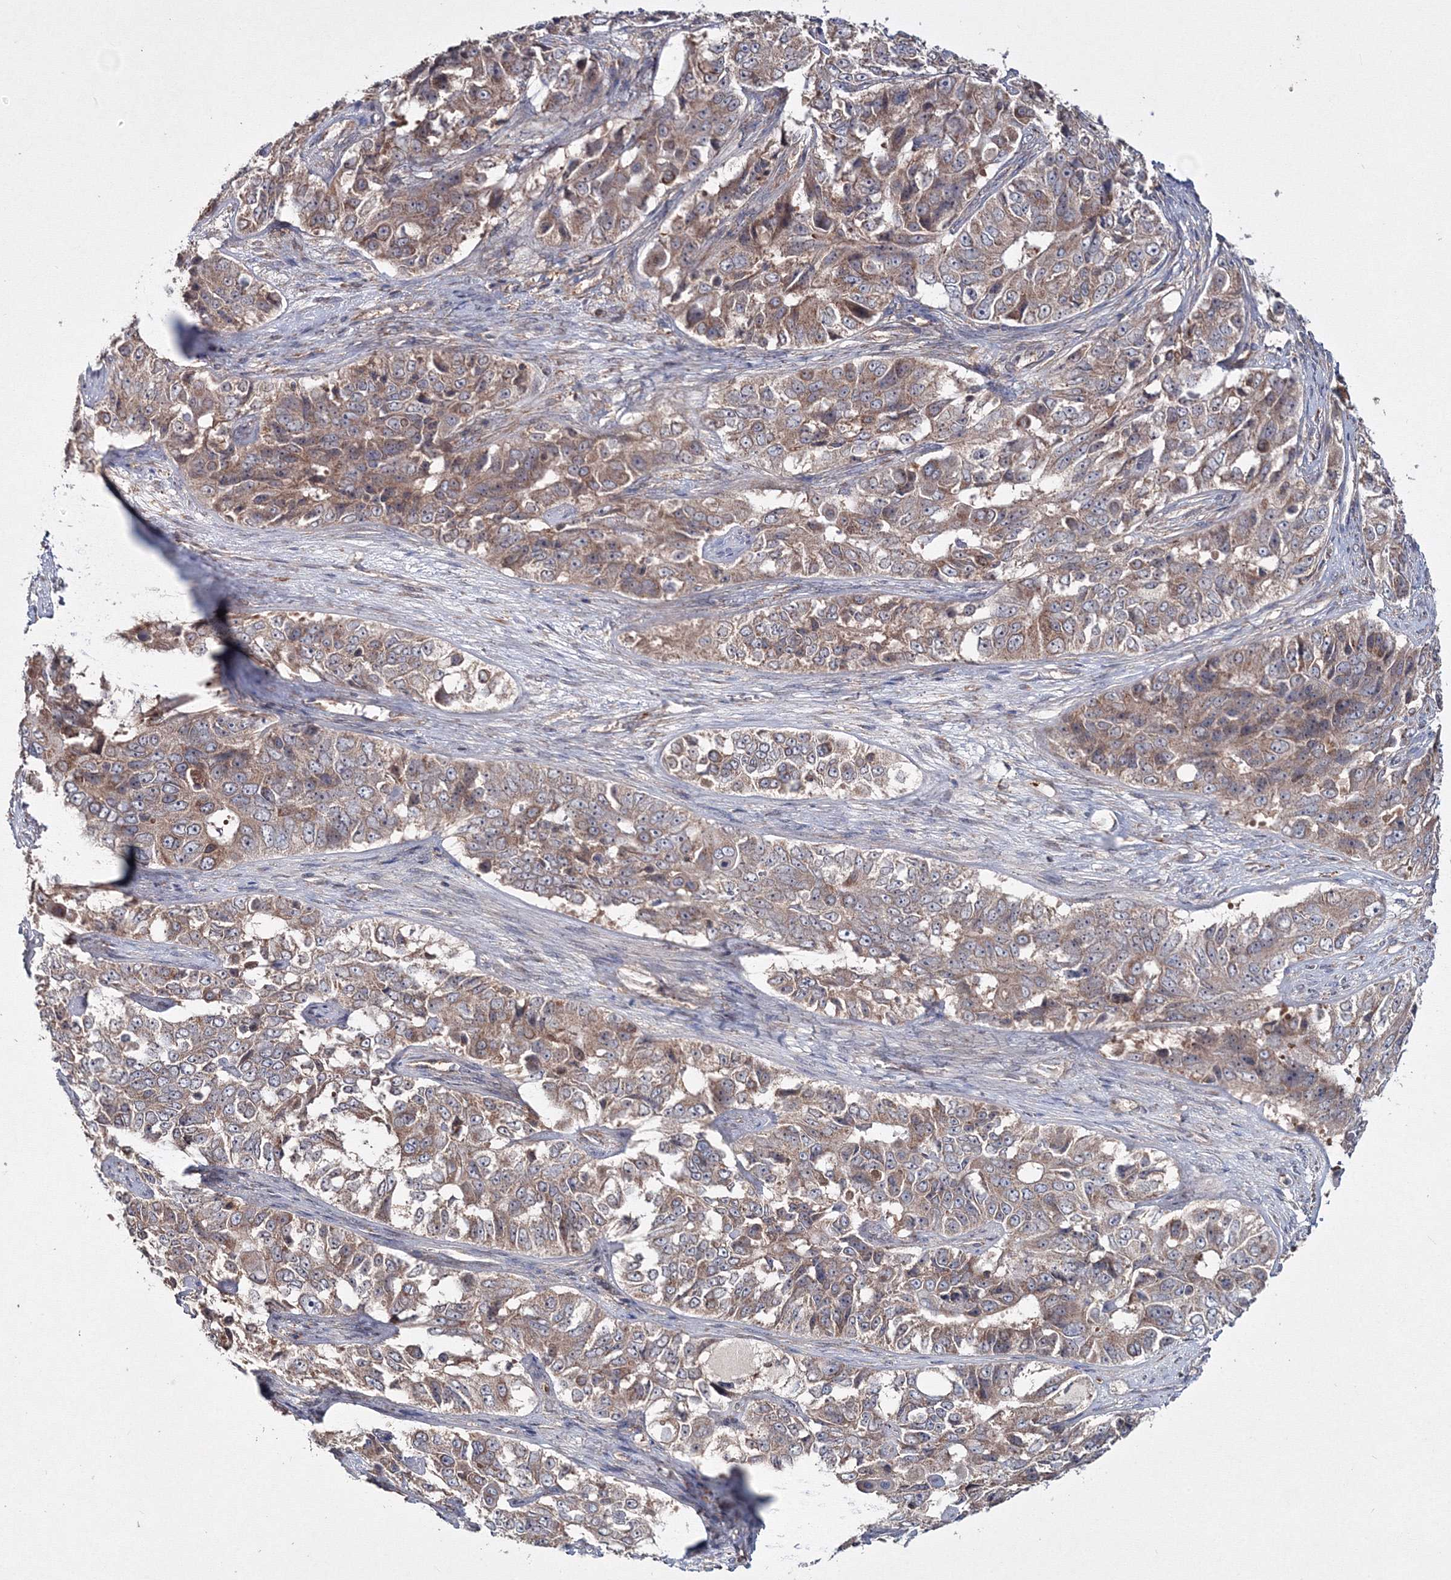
{"staining": {"intensity": "moderate", "quantity": ">75%", "location": "cytoplasmic/membranous"}, "tissue": "ovarian cancer", "cell_type": "Tumor cells", "image_type": "cancer", "snomed": [{"axis": "morphology", "description": "Carcinoma, endometroid"}, {"axis": "topography", "description": "Ovary"}], "caption": "The histopathology image demonstrates a brown stain indicating the presence of a protein in the cytoplasmic/membranous of tumor cells in endometroid carcinoma (ovarian). Ihc stains the protein in brown and the nuclei are stained blue.", "gene": "PEX13", "patient": {"sex": "female", "age": 51}}